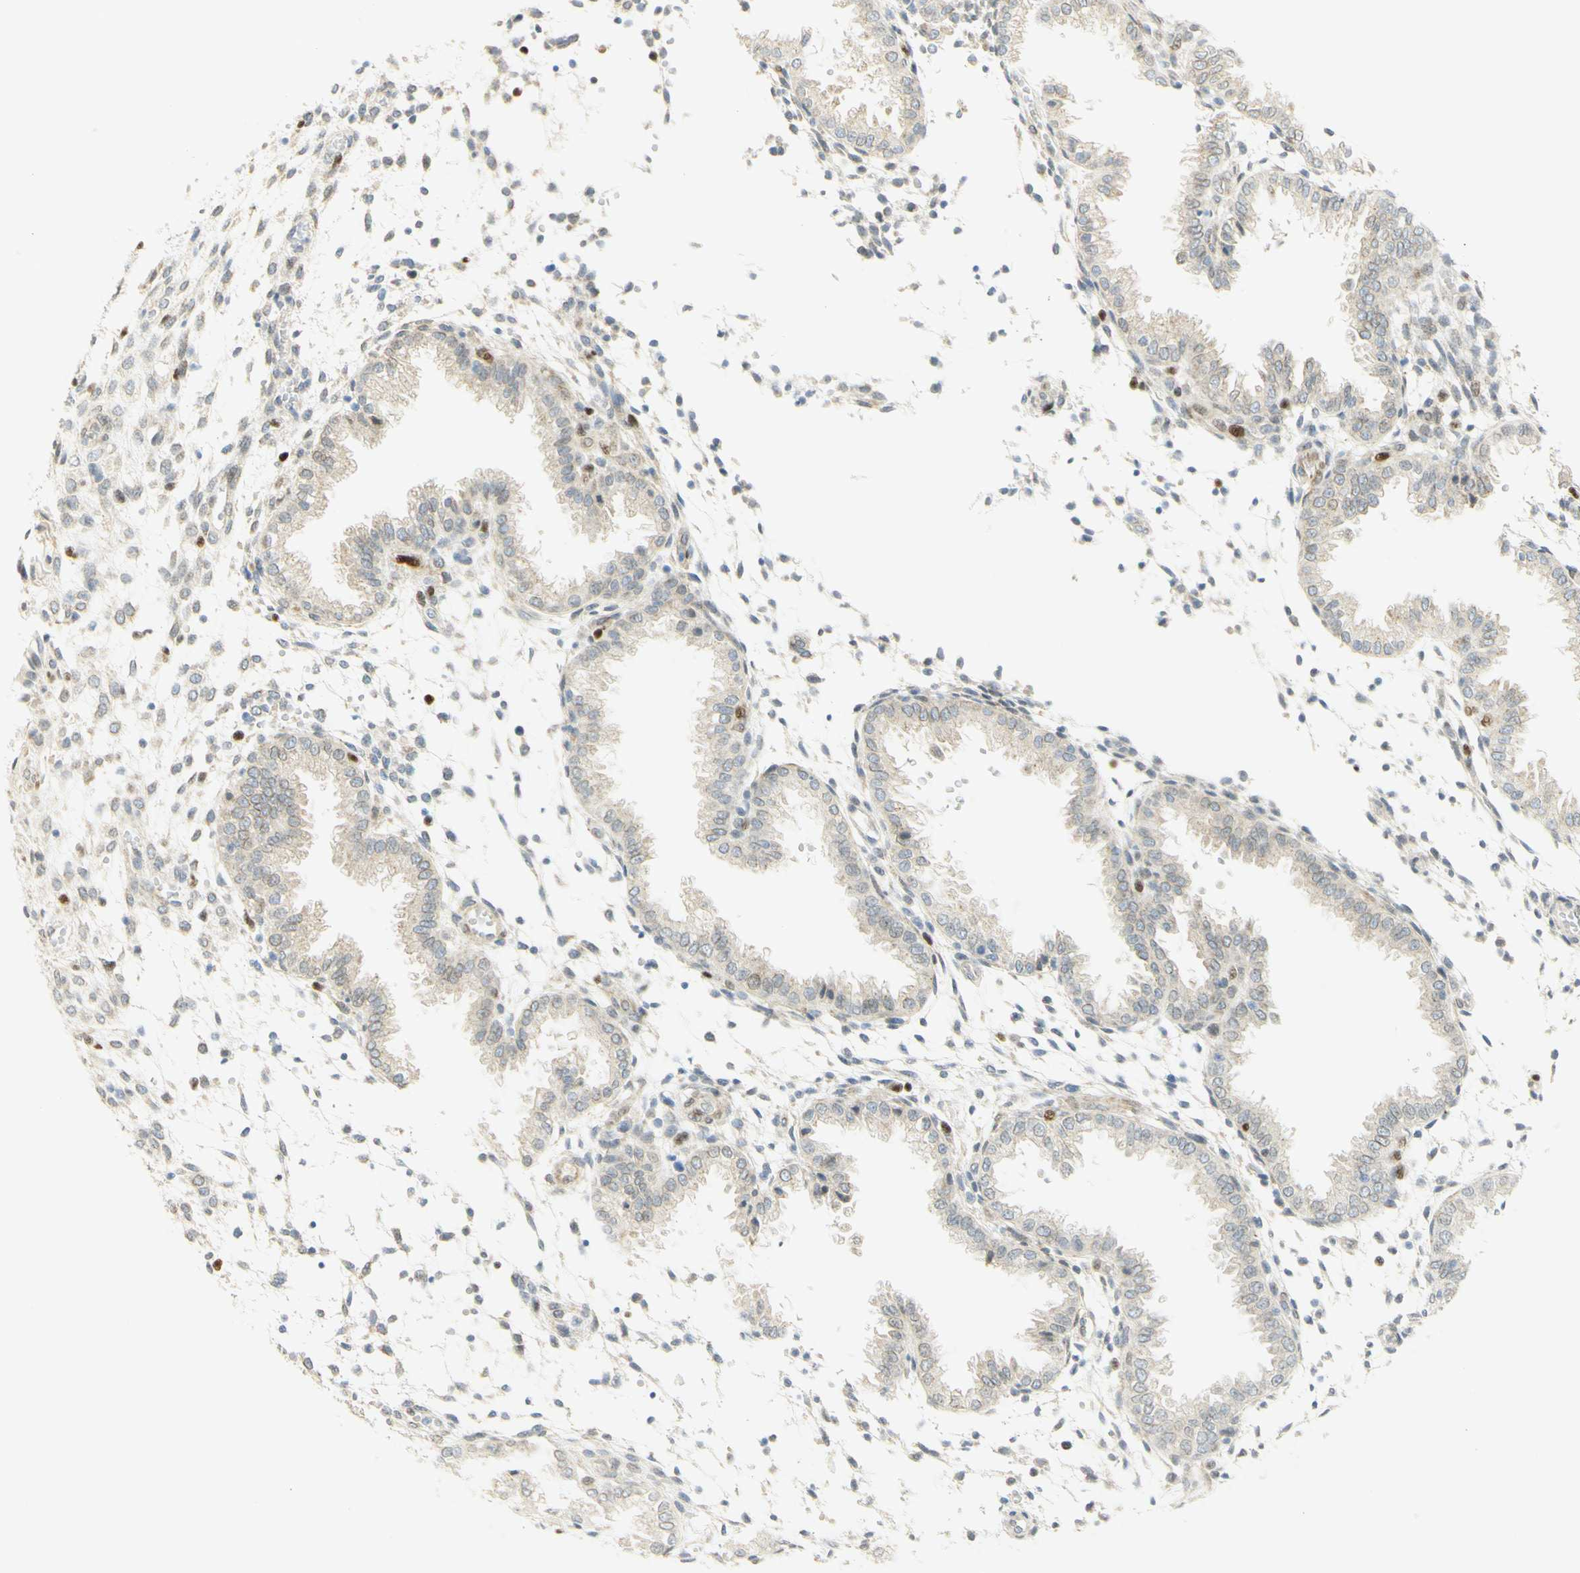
{"staining": {"intensity": "moderate", "quantity": "<25%", "location": "nuclear"}, "tissue": "endometrium", "cell_type": "Cells in endometrial stroma", "image_type": "normal", "snomed": [{"axis": "morphology", "description": "Normal tissue, NOS"}, {"axis": "topography", "description": "Endometrium"}], "caption": "The immunohistochemical stain labels moderate nuclear expression in cells in endometrial stroma of unremarkable endometrium.", "gene": "E2F1", "patient": {"sex": "female", "age": 33}}